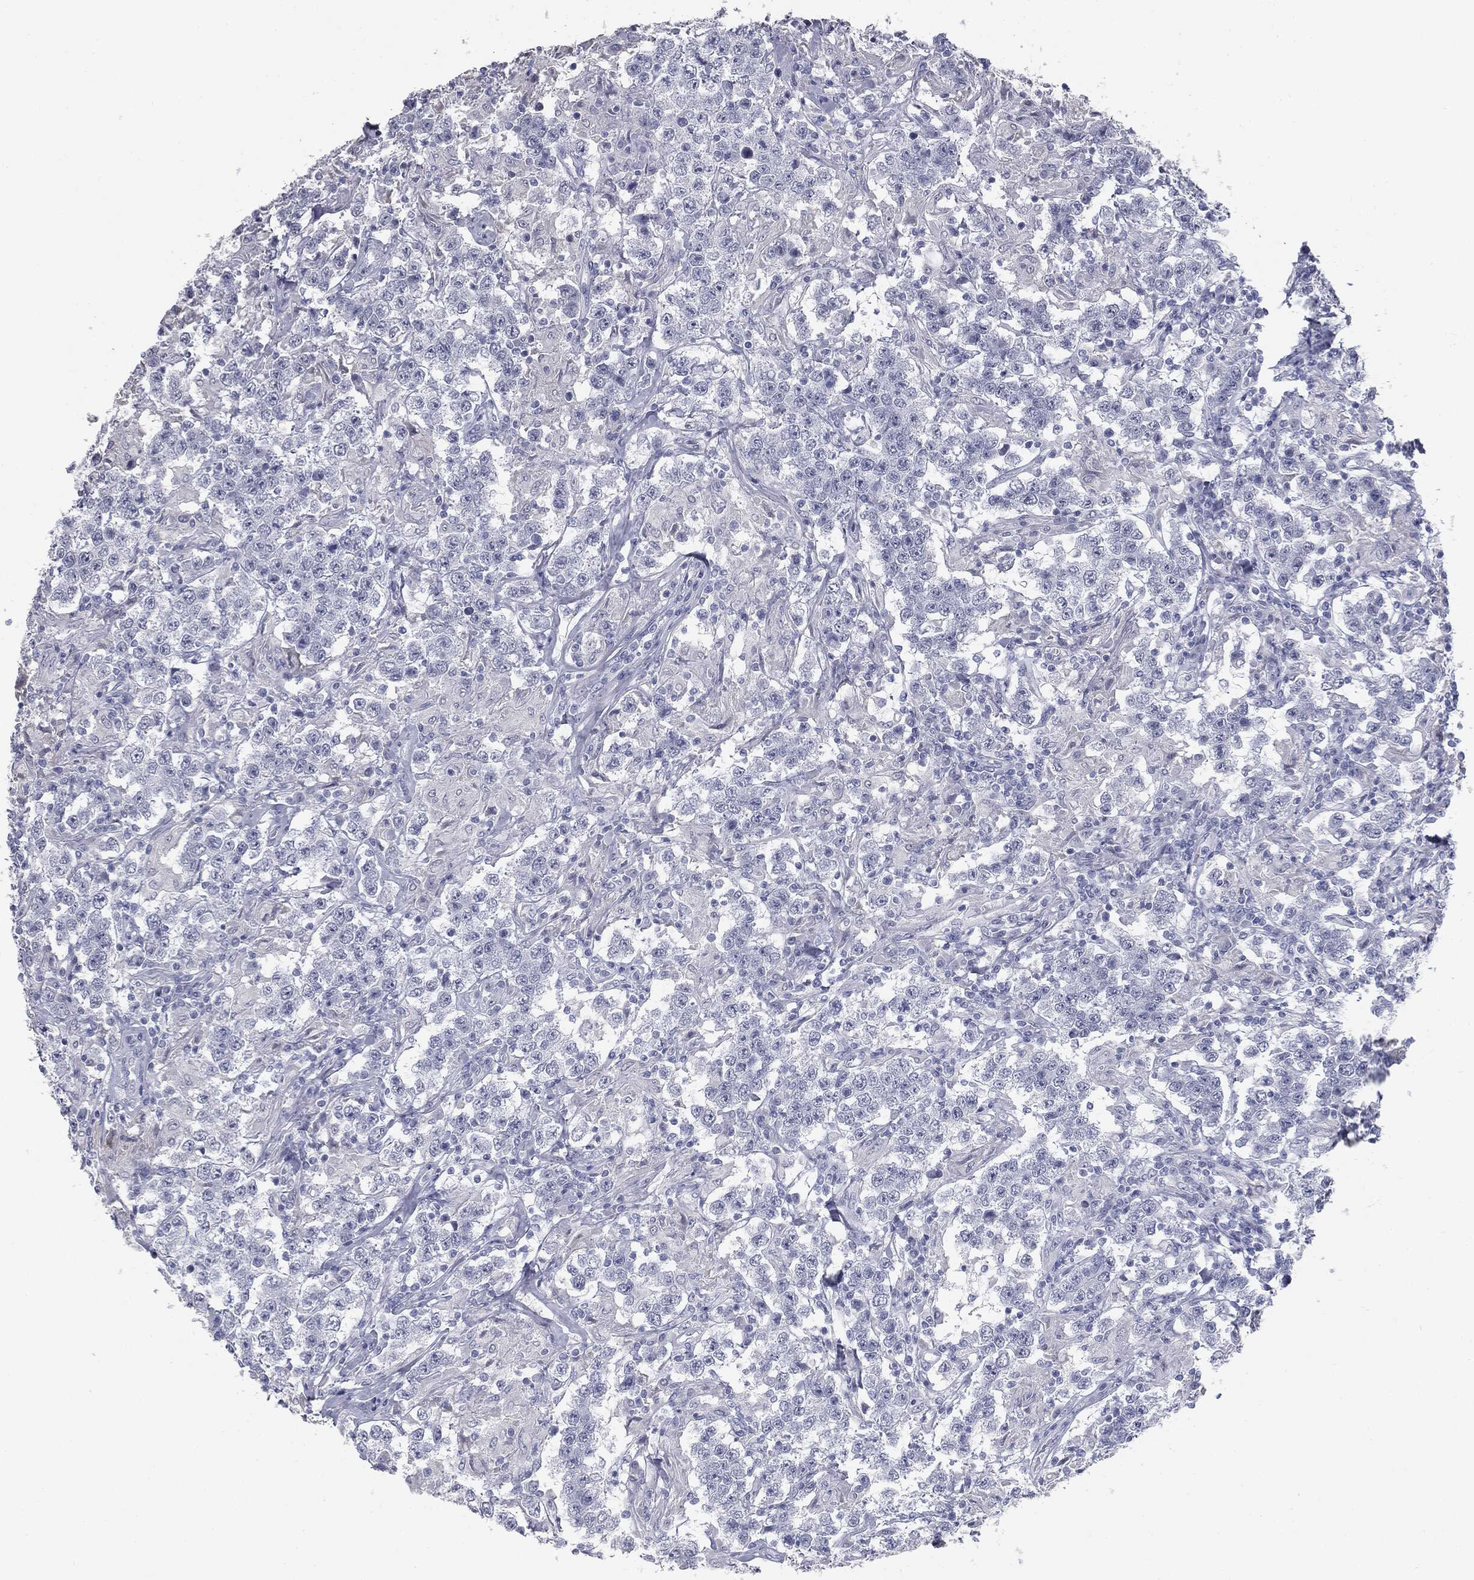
{"staining": {"intensity": "negative", "quantity": "none", "location": "none"}, "tissue": "testis cancer", "cell_type": "Tumor cells", "image_type": "cancer", "snomed": [{"axis": "morphology", "description": "Seminoma, NOS"}, {"axis": "morphology", "description": "Carcinoma, Embryonal, NOS"}, {"axis": "topography", "description": "Testis"}], "caption": "There is no significant positivity in tumor cells of embryonal carcinoma (testis).", "gene": "MUC5AC", "patient": {"sex": "male", "age": 41}}